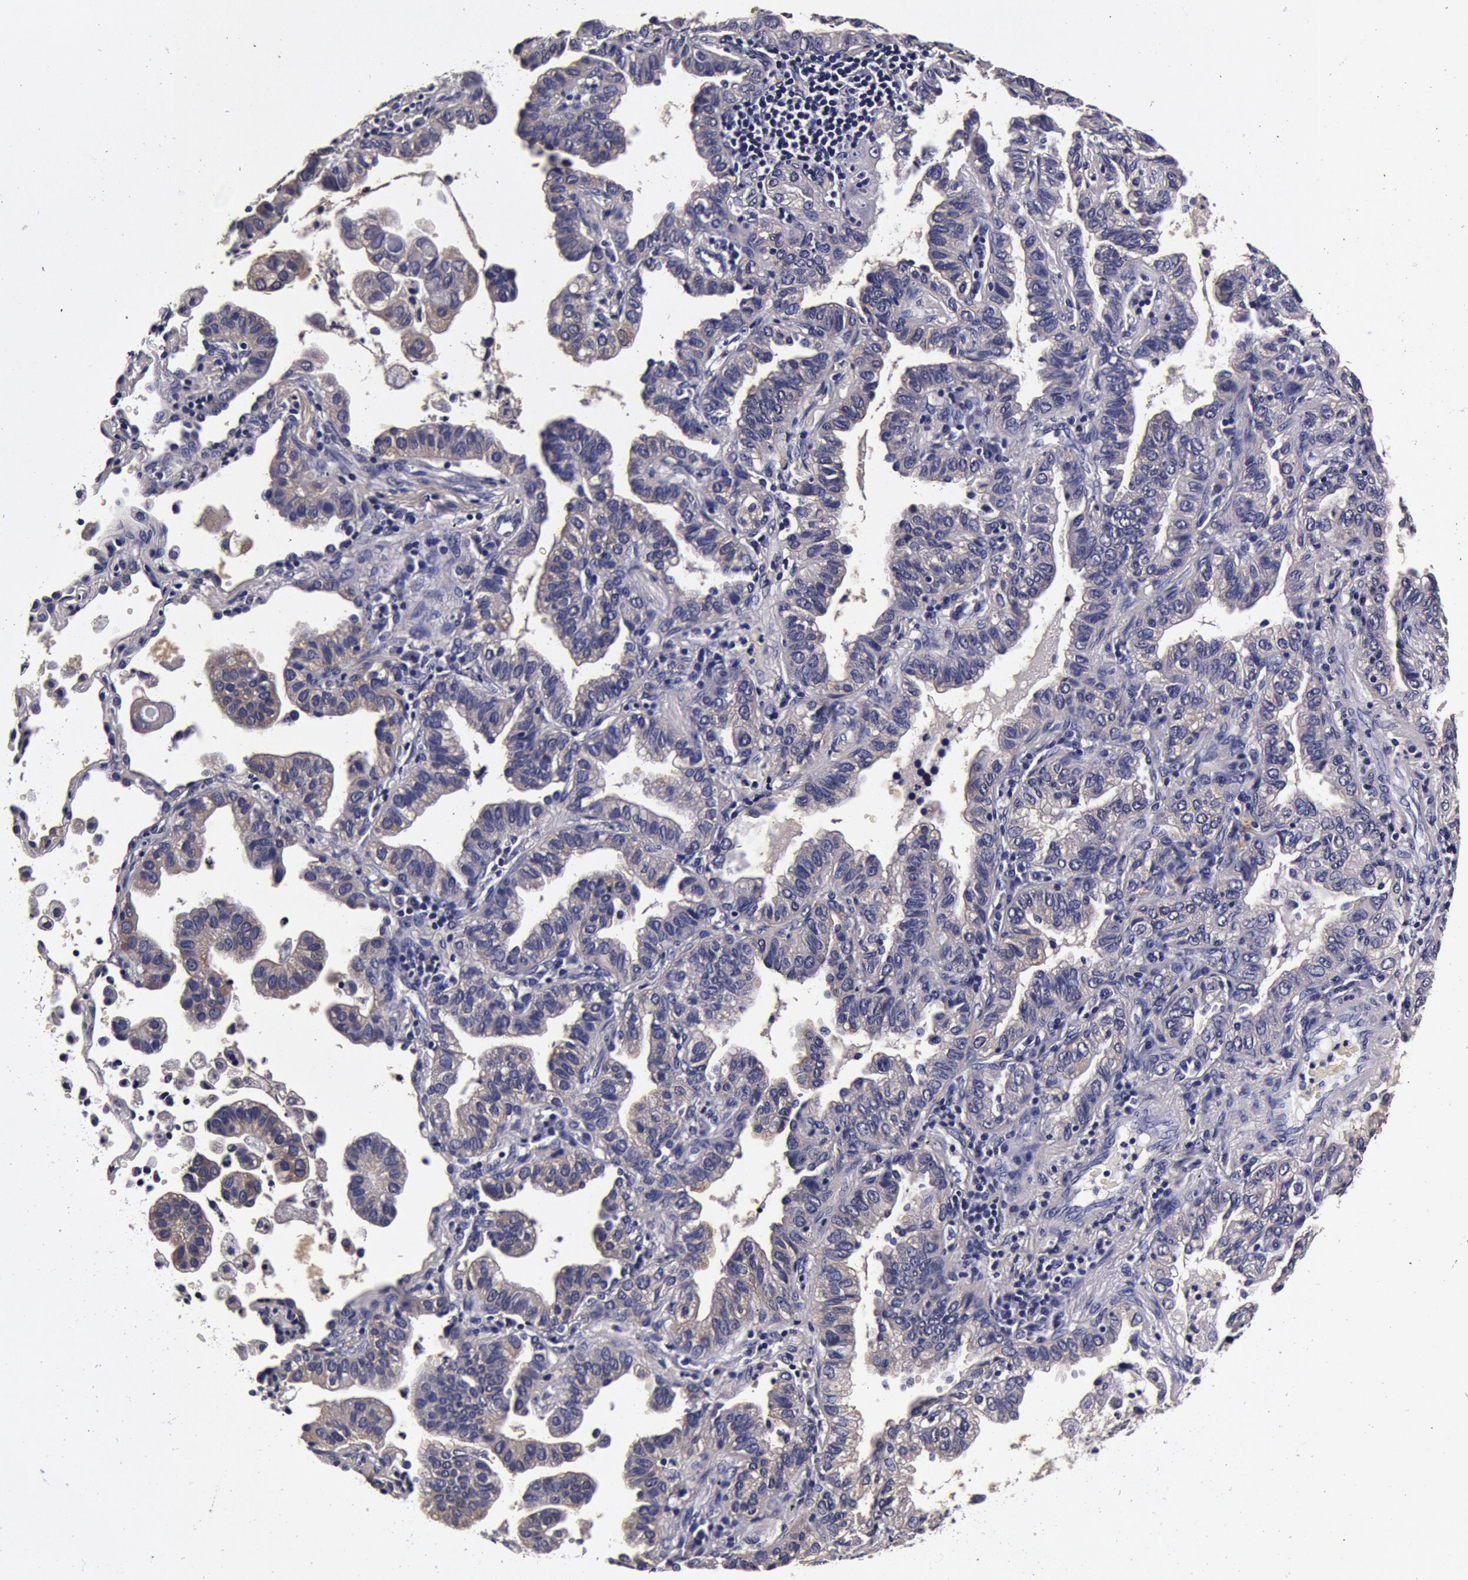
{"staining": {"intensity": "negative", "quantity": "none", "location": "none"}, "tissue": "lung cancer", "cell_type": "Tumor cells", "image_type": "cancer", "snomed": [{"axis": "morphology", "description": "Adenocarcinoma, NOS"}, {"axis": "topography", "description": "Lung"}], "caption": "Immunohistochemical staining of human lung cancer displays no significant expression in tumor cells.", "gene": "CCDC22", "patient": {"sex": "female", "age": 50}}